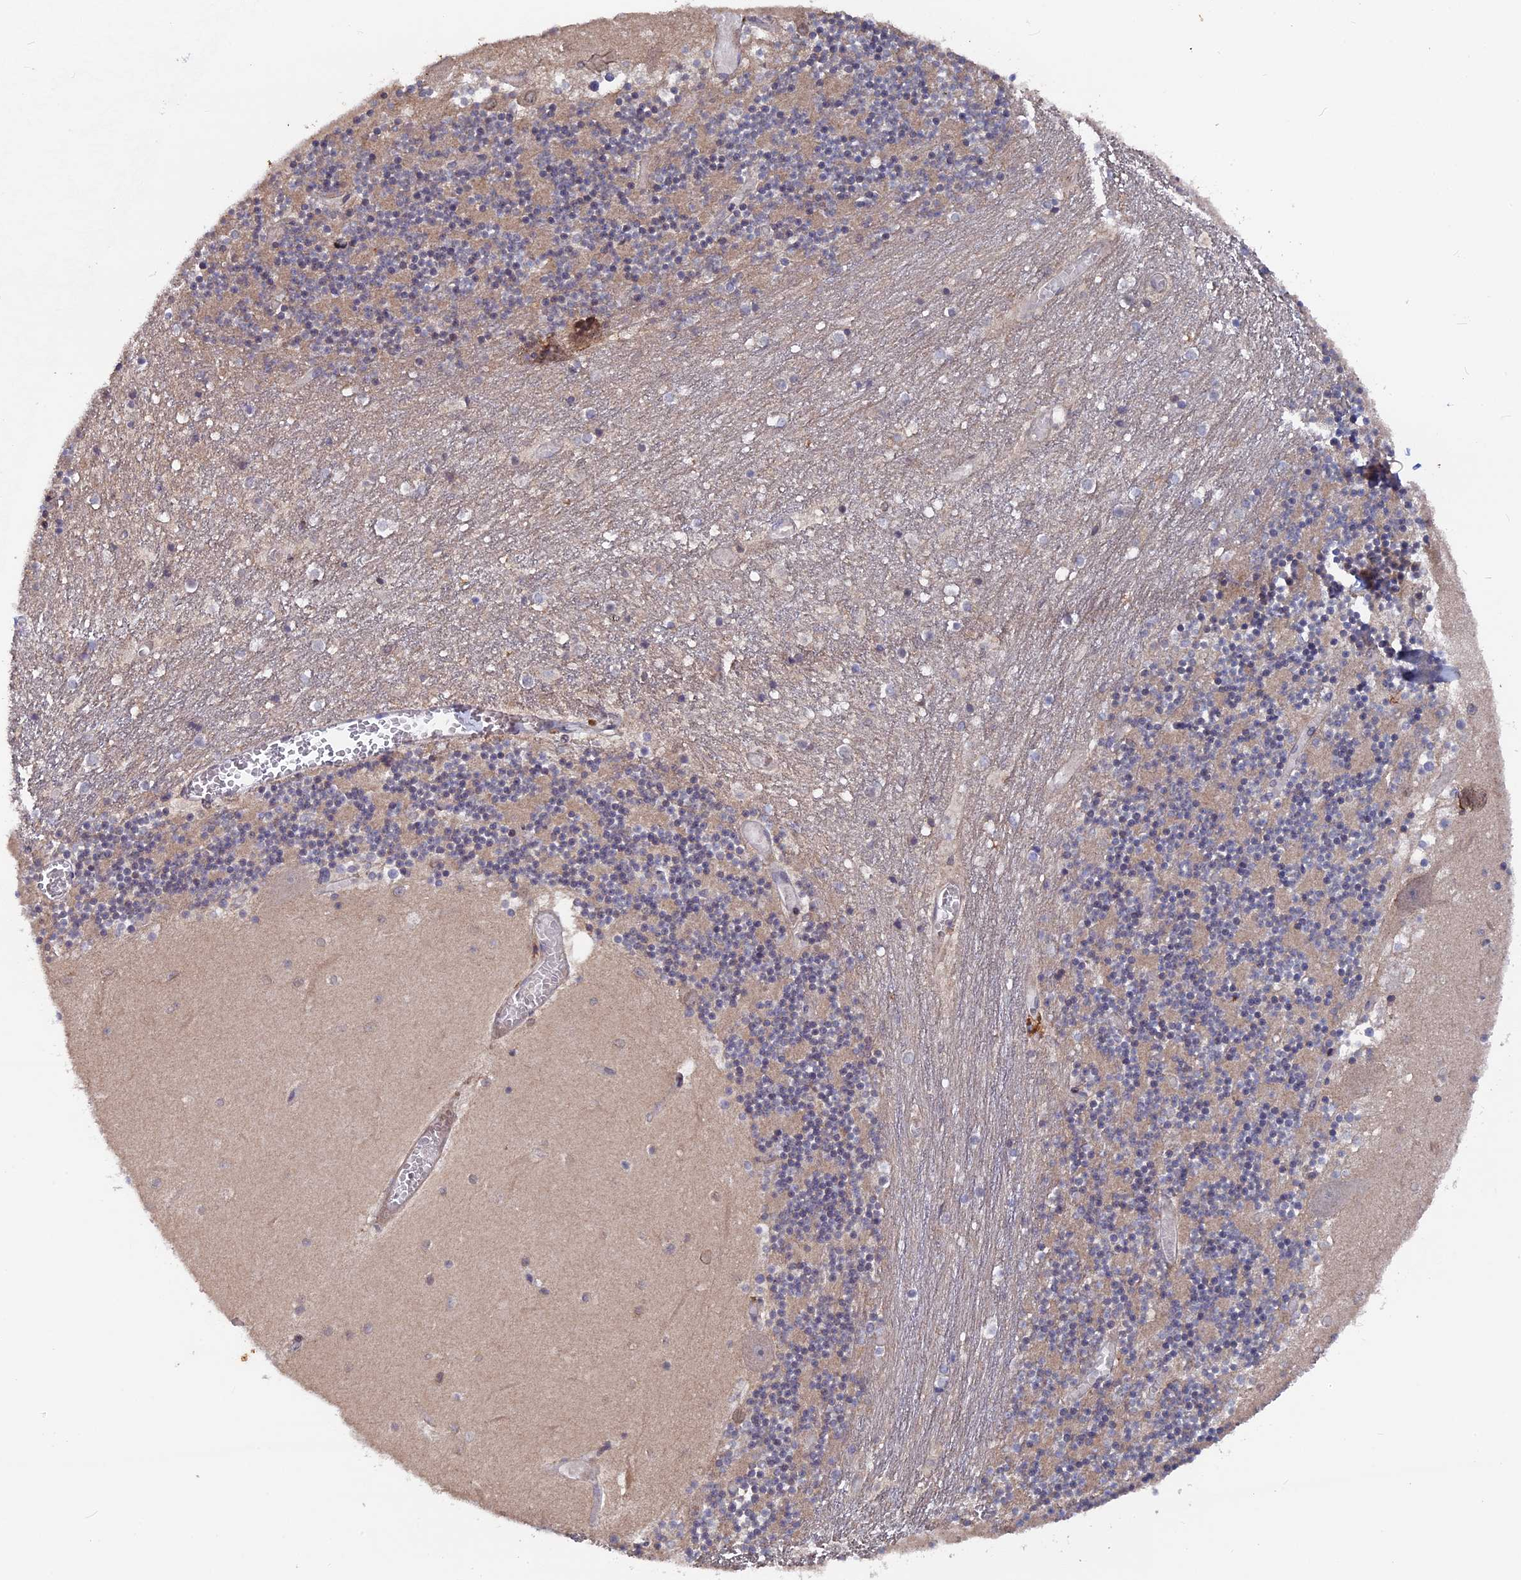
{"staining": {"intensity": "moderate", "quantity": "25%-75%", "location": "cytoplasmic/membranous"}, "tissue": "cerebellum", "cell_type": "Cells in granular layer", "image_type": "normal", "snomed": [{"axis": "morphology", "description": "Normal tissue, NOS"}, {"axis": "topography", "description": "Cerebellum"}], "caption": "Immunohistochemistry photomicrograph of benign cerebellum stained for a protein (brown), which shows medium levels of moderate cytoplasmic/membranous positivity in about 25%-75% of cells in granular layer.", "gene": "TMC5", "patient": {"sex": "female", "age": 28}}